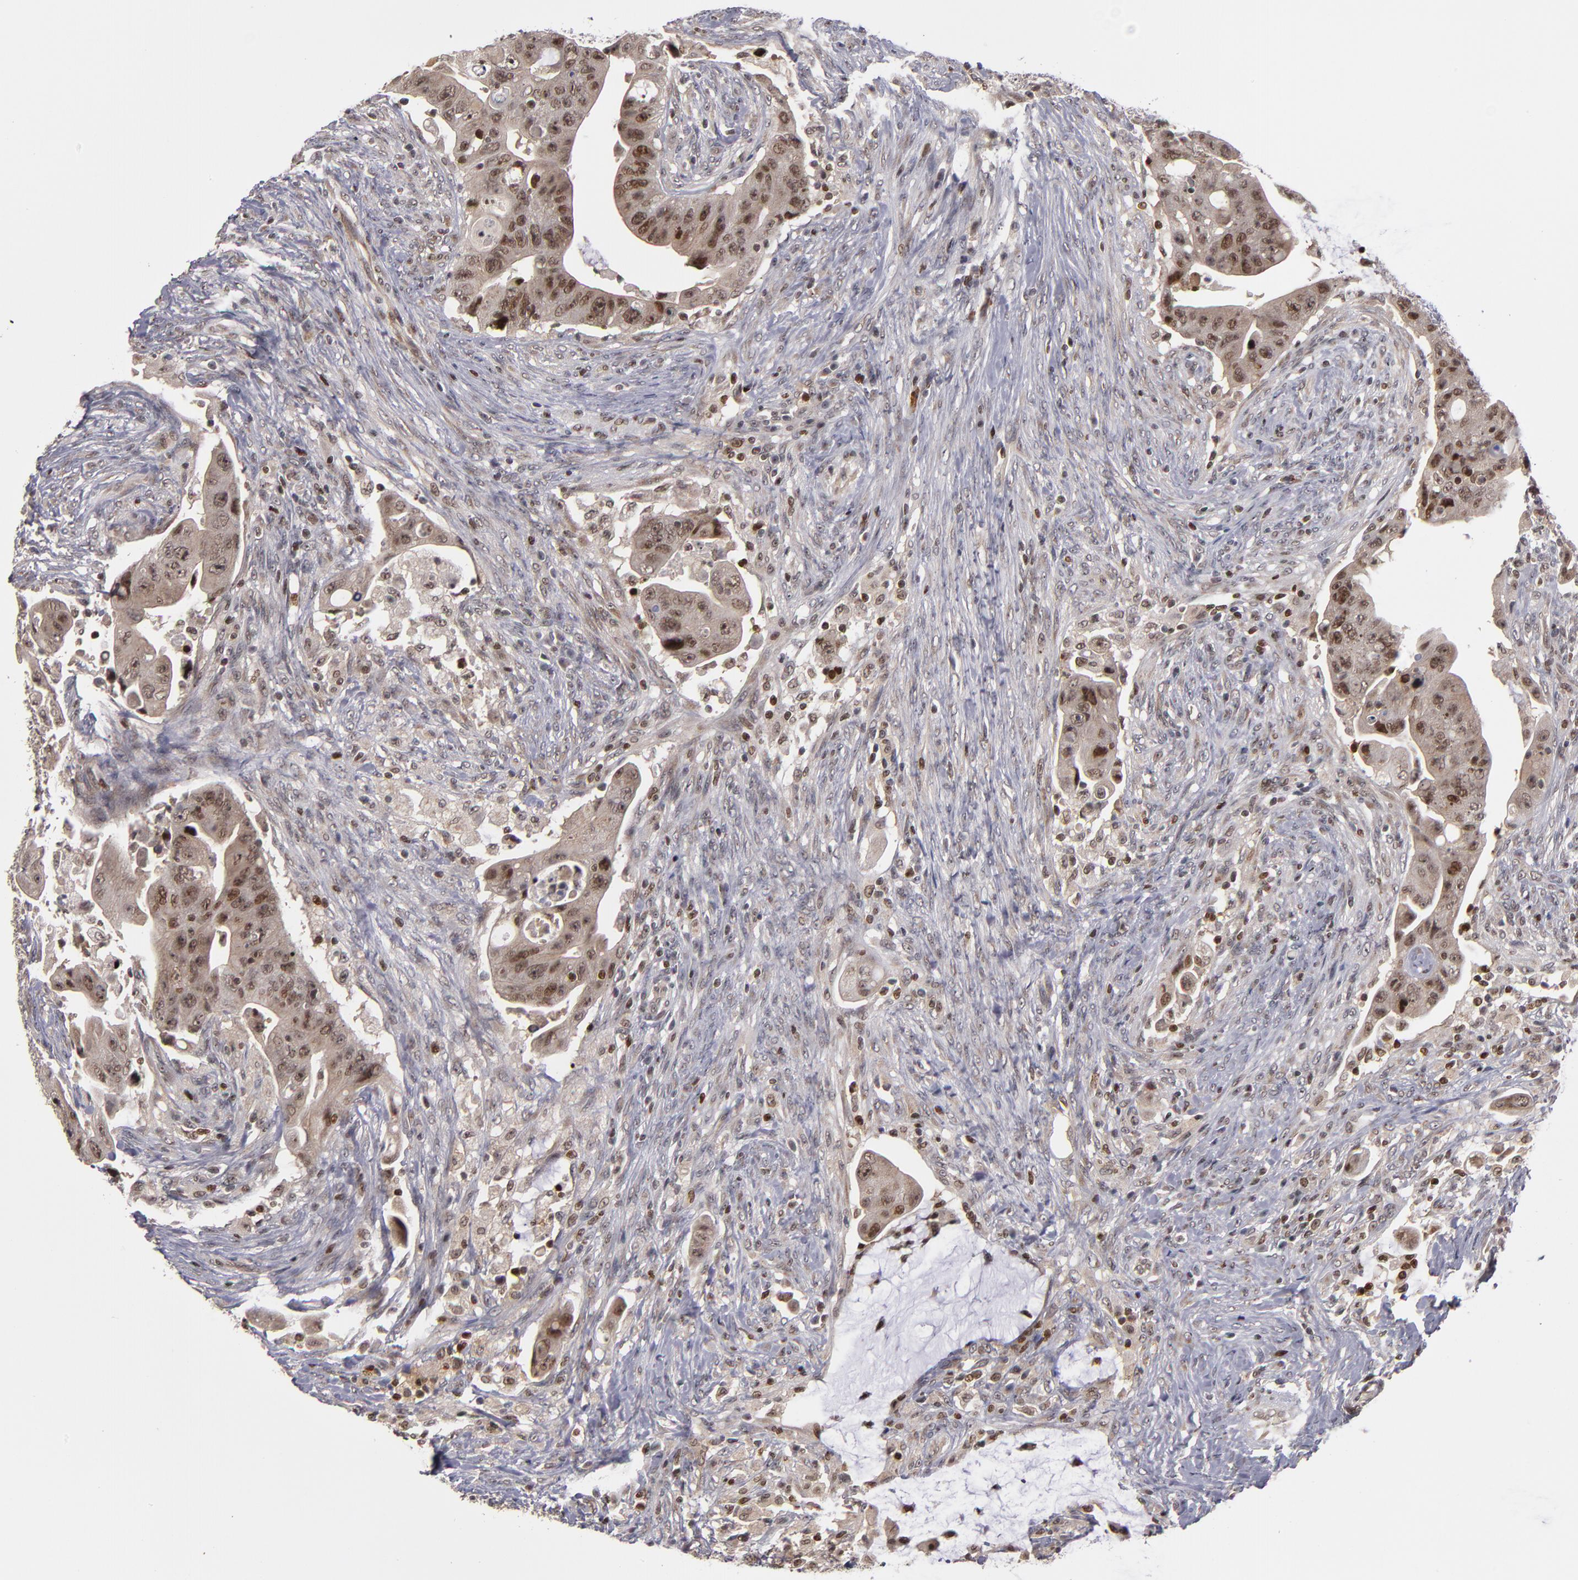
{"staining": {"intensity": "moderate", "quantity": "25%-75%", "location": "nuclear"}, "tissue": "colorectal cancer", "cell_type": "Tumor cells", "image_type": "cancer", "snomed": [{"axis": "morphology", "description": "Adenocarcinoma, NOS"}, {"axis": "topography", "description": "Rectum"}], "caption": "Adenocarcinoma (colorectal) tissue exhibits moderate nuclear positivity in approximately 25%-75% of tumor cells, visualized by immunohistochemistry.", "gene": "KDM6A", "patient": {"sex": "female", "age": 71}}